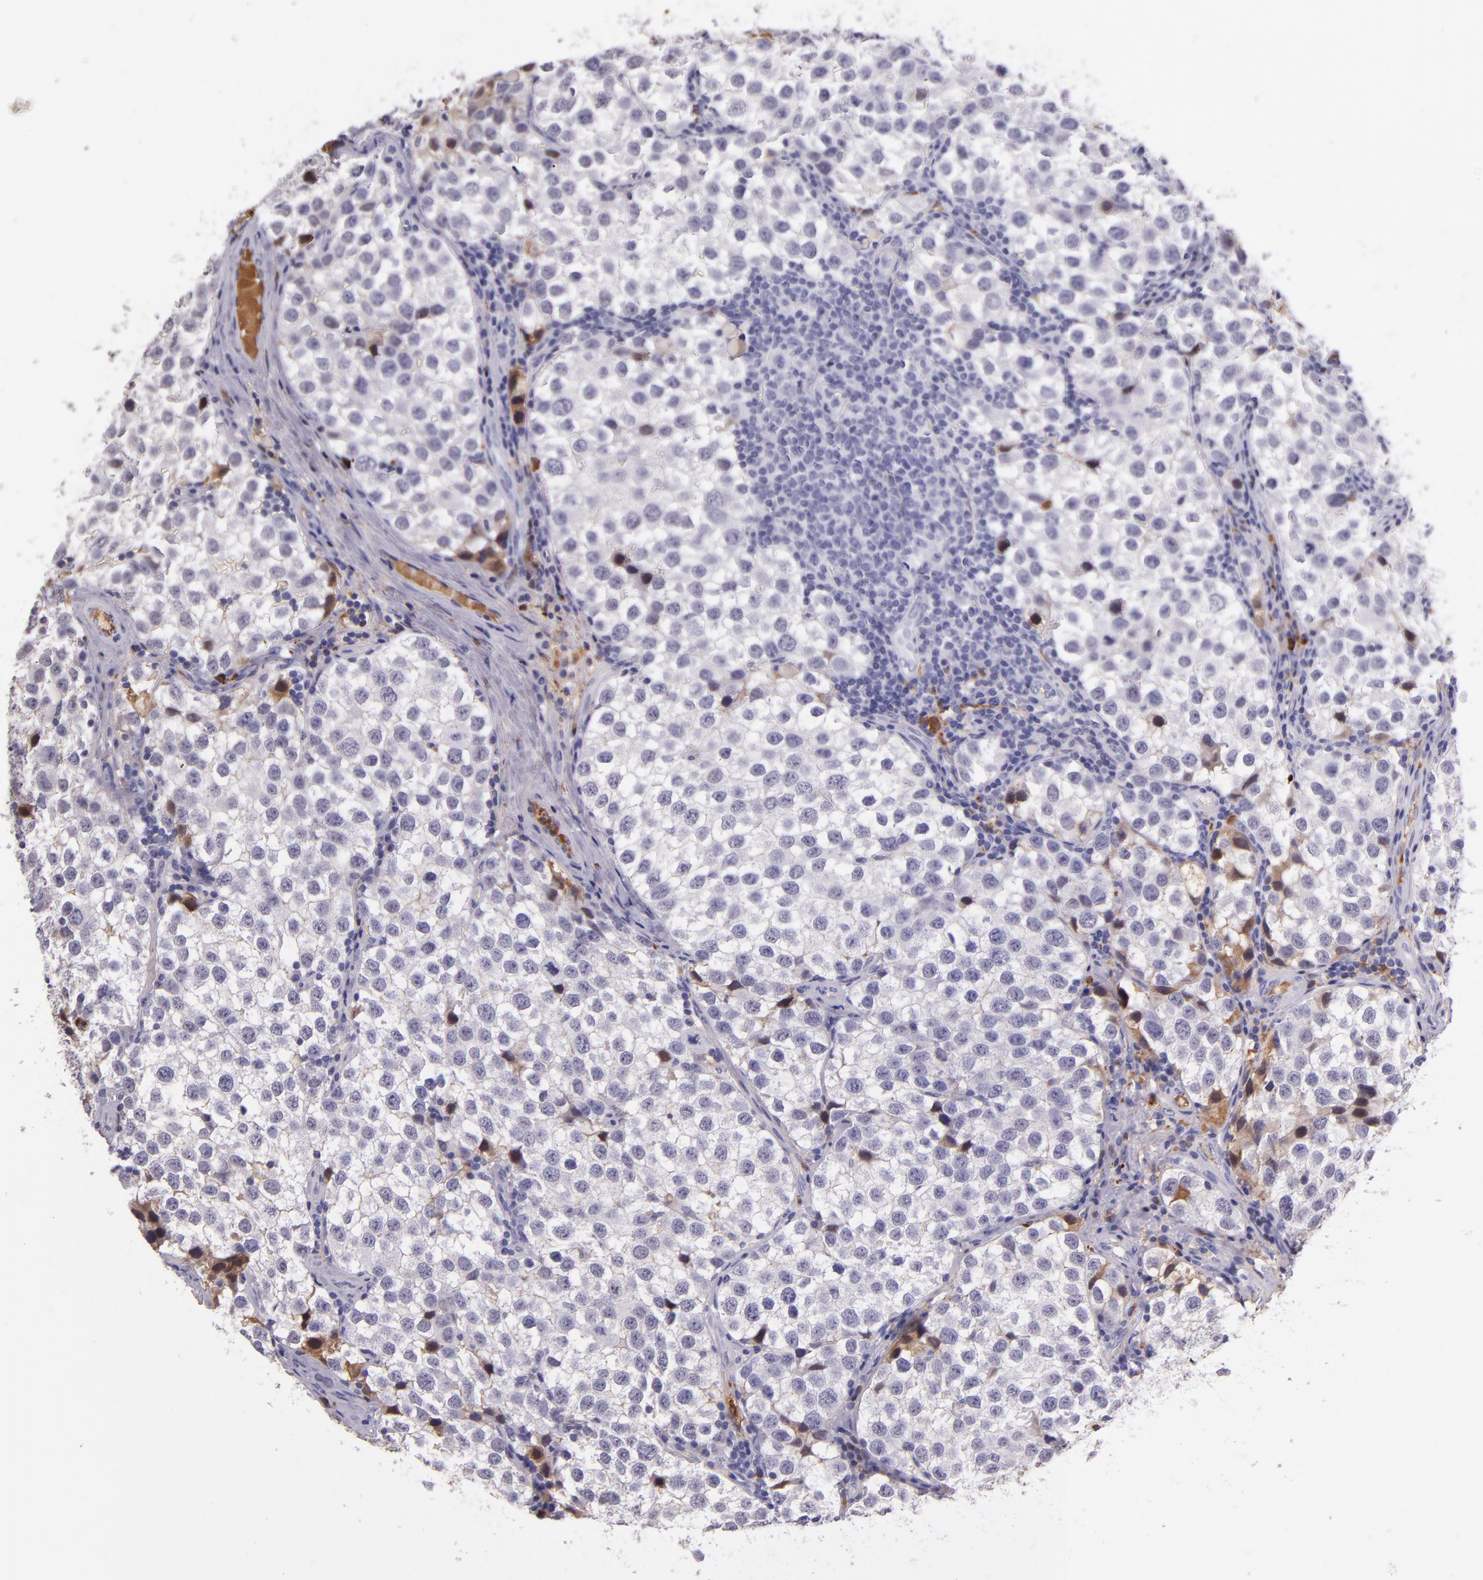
{"staining": {"intensity": "negative", "quantity": "none", "location": "none"}, "tissue": "testis cancer", "cell_type": "Tumor cells", "image_type": "cancer", "snomed": [{"axis": "morphology", "description": "Seminoma, NOS"}, {"axis": "topography", "description": "Testis"}], "caption": "An image of human testis cancer (seminoma) is negative for staining in tumor cells.", "gene": "KNG1", "patient": {"sex": "male", "age": 39}}